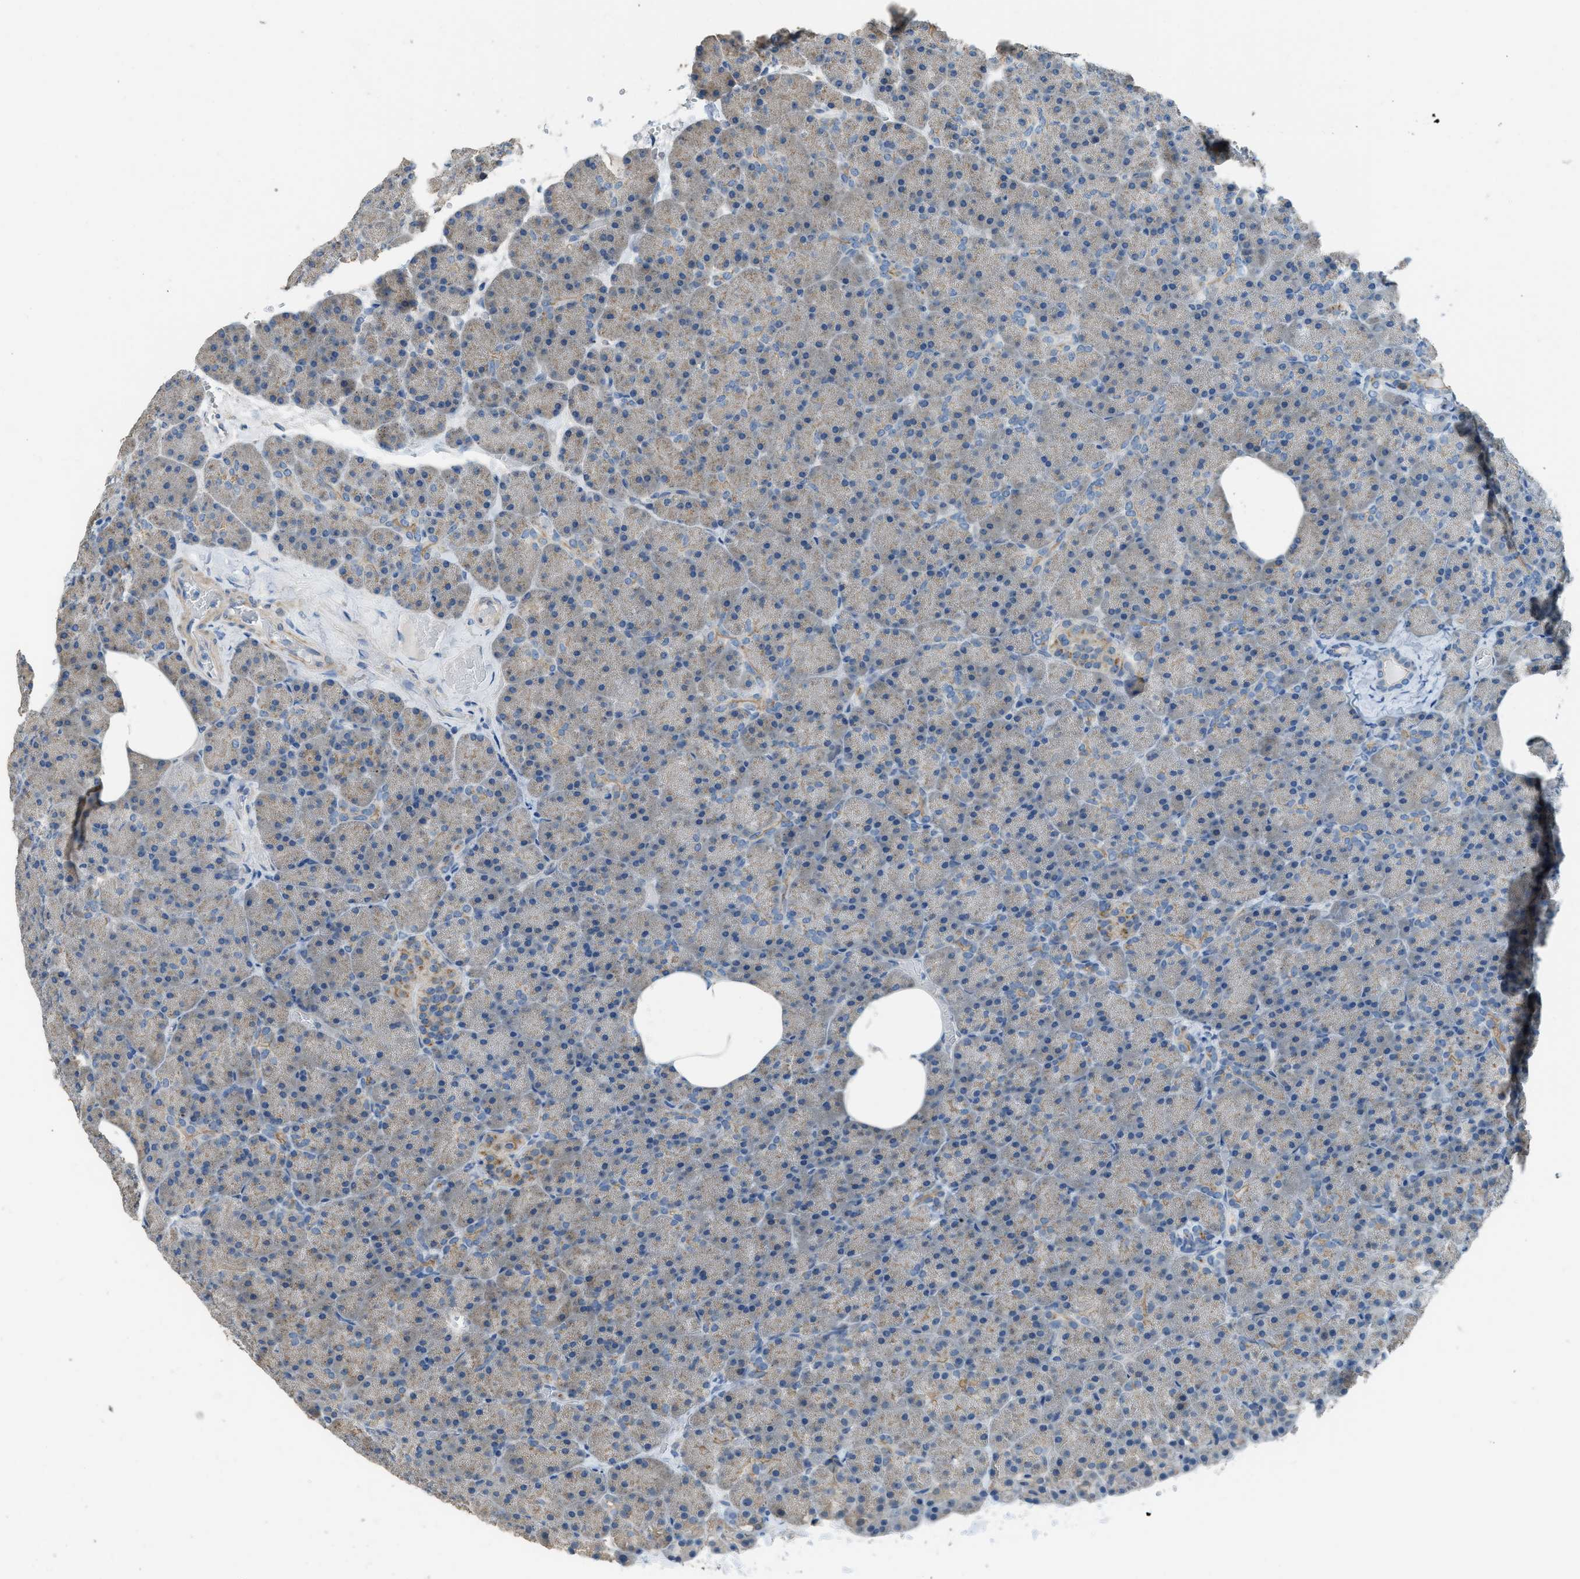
{"staining": {"intensity": "weak", "quantity": "25%-75%", "location": "cytoplasmic/membranous"}, "tissue": "pancreas", "cell_type": "Exocrine glandular cells", "image_type": "normal", "snomed": [{"axis": "morphology", "description": "Normal tissue, NOS"}, {"axis": "topography", "description": "Pancreas"}], "caption": "Exocrine glandular cells exhibit low levels of weak cytoplasmic/membranous staining in approximately 25%-75% of cells in unremarkable pancreas. (Stains: DAB (3,3'-diaminobenzidine) in brown, nuclei in blue, Microscopy: brightfield microscopy at high magnification).", "gene": "TIMD4", "patient": {"sex": "female", "age": 35}}